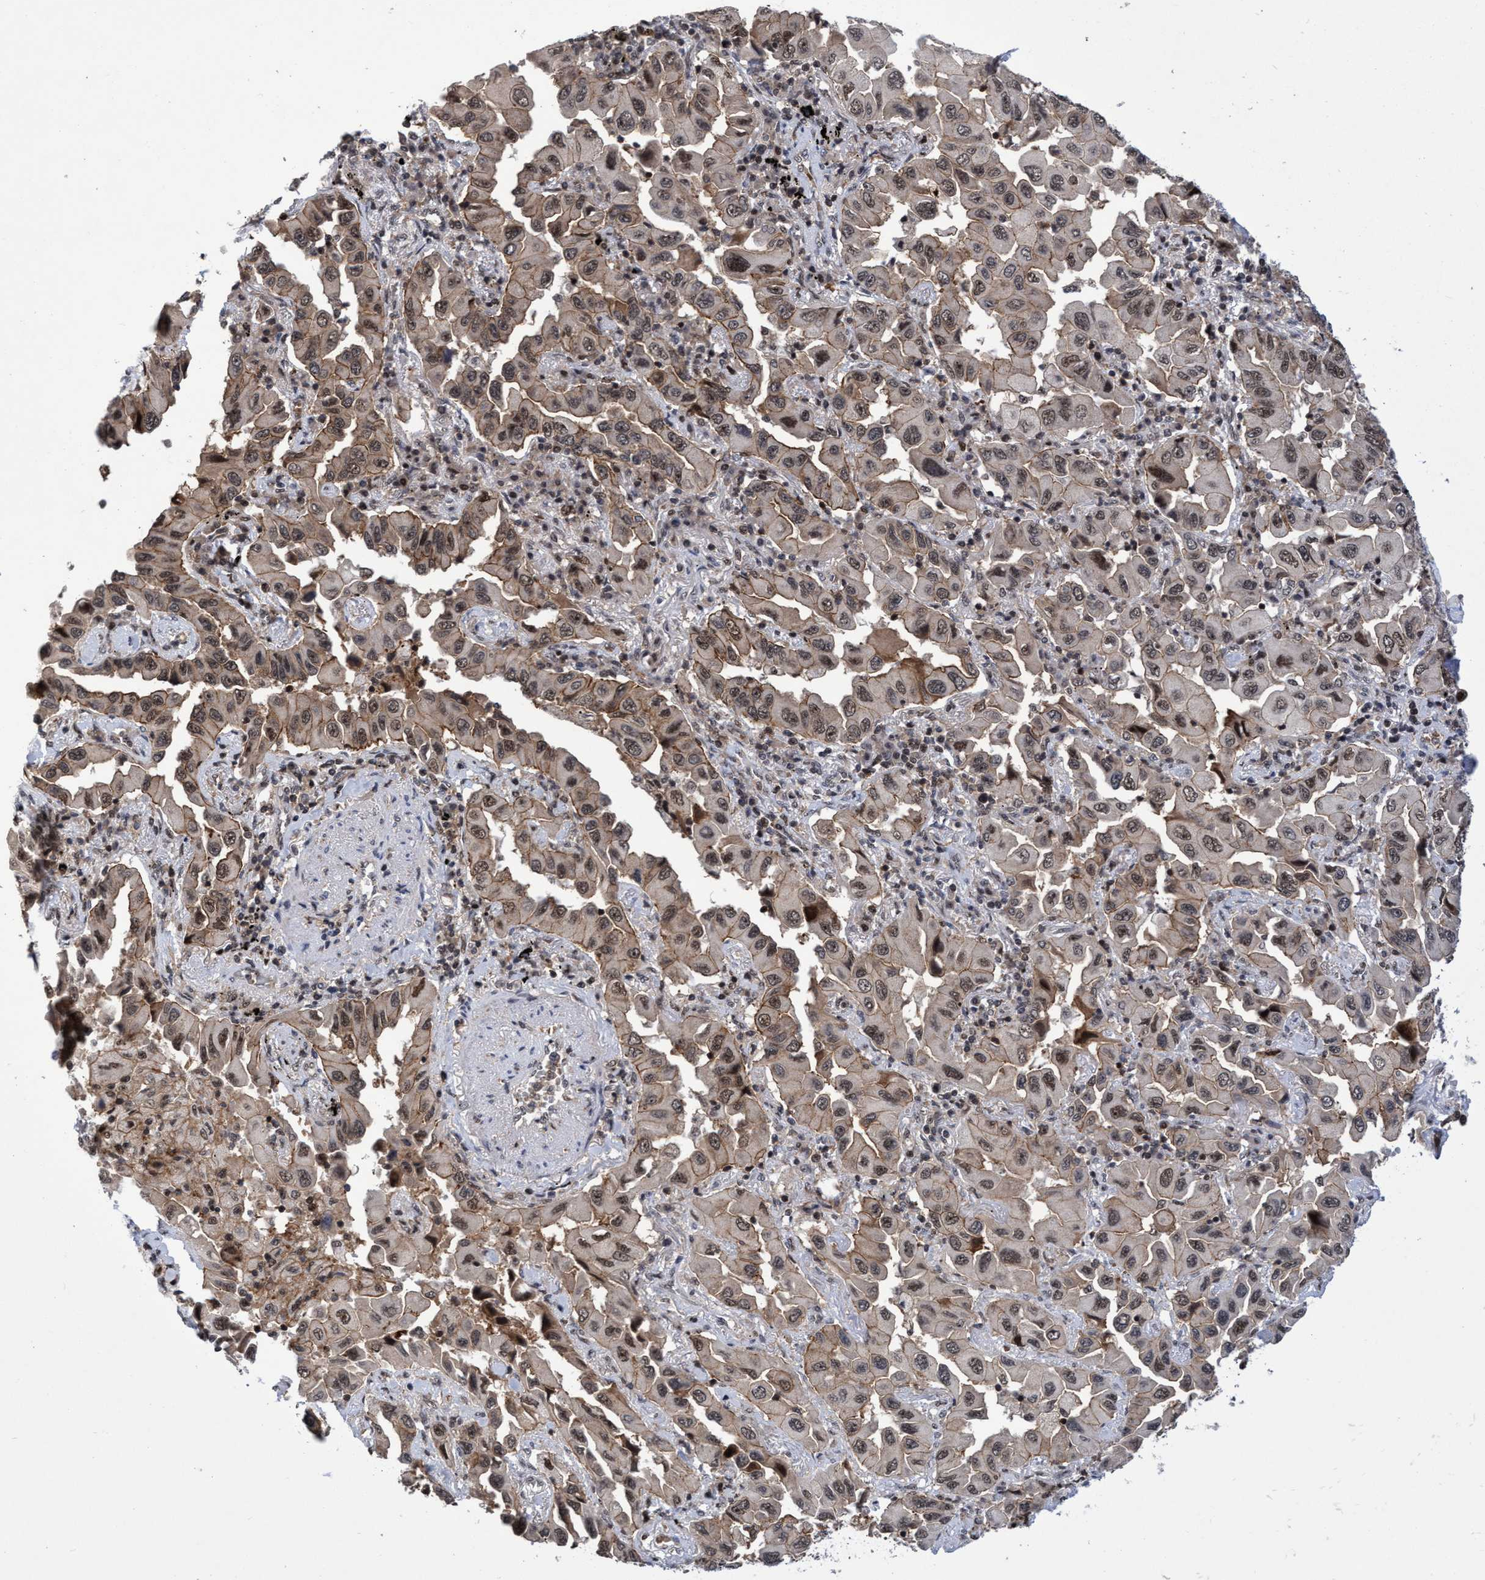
{"staining": {"intensity": "weak", "quantity": ">75%", "location": "cytoplasmic/membranous,nuclear"}, "tissue": "lung cancer", "cell_type": "Tumor cells", "image_type": "cancer", "snomed": [{"axis": "morphology", "description": "Adenocarcinoma, NOS"}, {"axis": "topography", "description": "Lung"}], "caption": "DAB (3,3'-diaminobenzidine) immunohistochemical staining of lung adenocarcinoma demonstrates weak cytoplasmic/membranous and nuclear protein staining in approximately >75% of tumor cells.", "gene": "GTF2F1", "patient": {"sex": "female", "age": 65}}